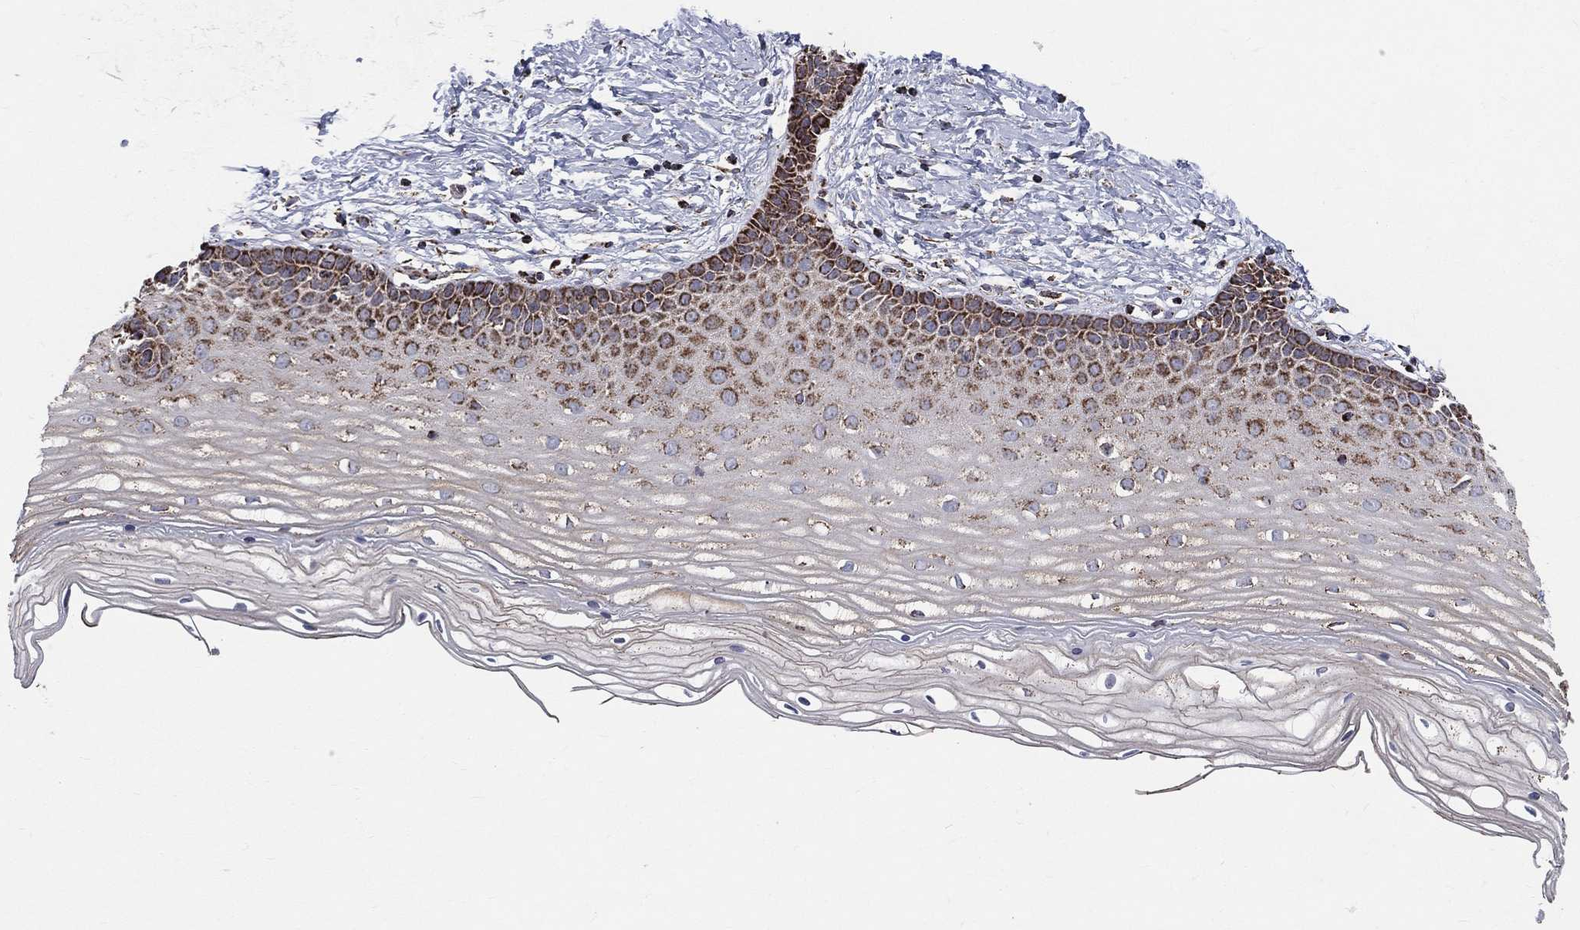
{"staining": {"intensity": "strong", "quantity": ">75%", "location": "cytoplasmic/membranous"}, "tissue": "cervix", "cell_type": "Glandular cells", "image_type": "normal", "snomed": [{"axis": "morphology", "description": "Normal tissue, NOS"}, {"axis": "topography", "description": "Cervix"}], "caption": "DAB (3,3'-diaminobenzidine) immunohistochemical staining of benign cervix shows strong cytoplasmic/membranous protein expression in about >75% of glandular cells.", "gene": "GOT2", "patient": {"sex": "female", "age": 37}}